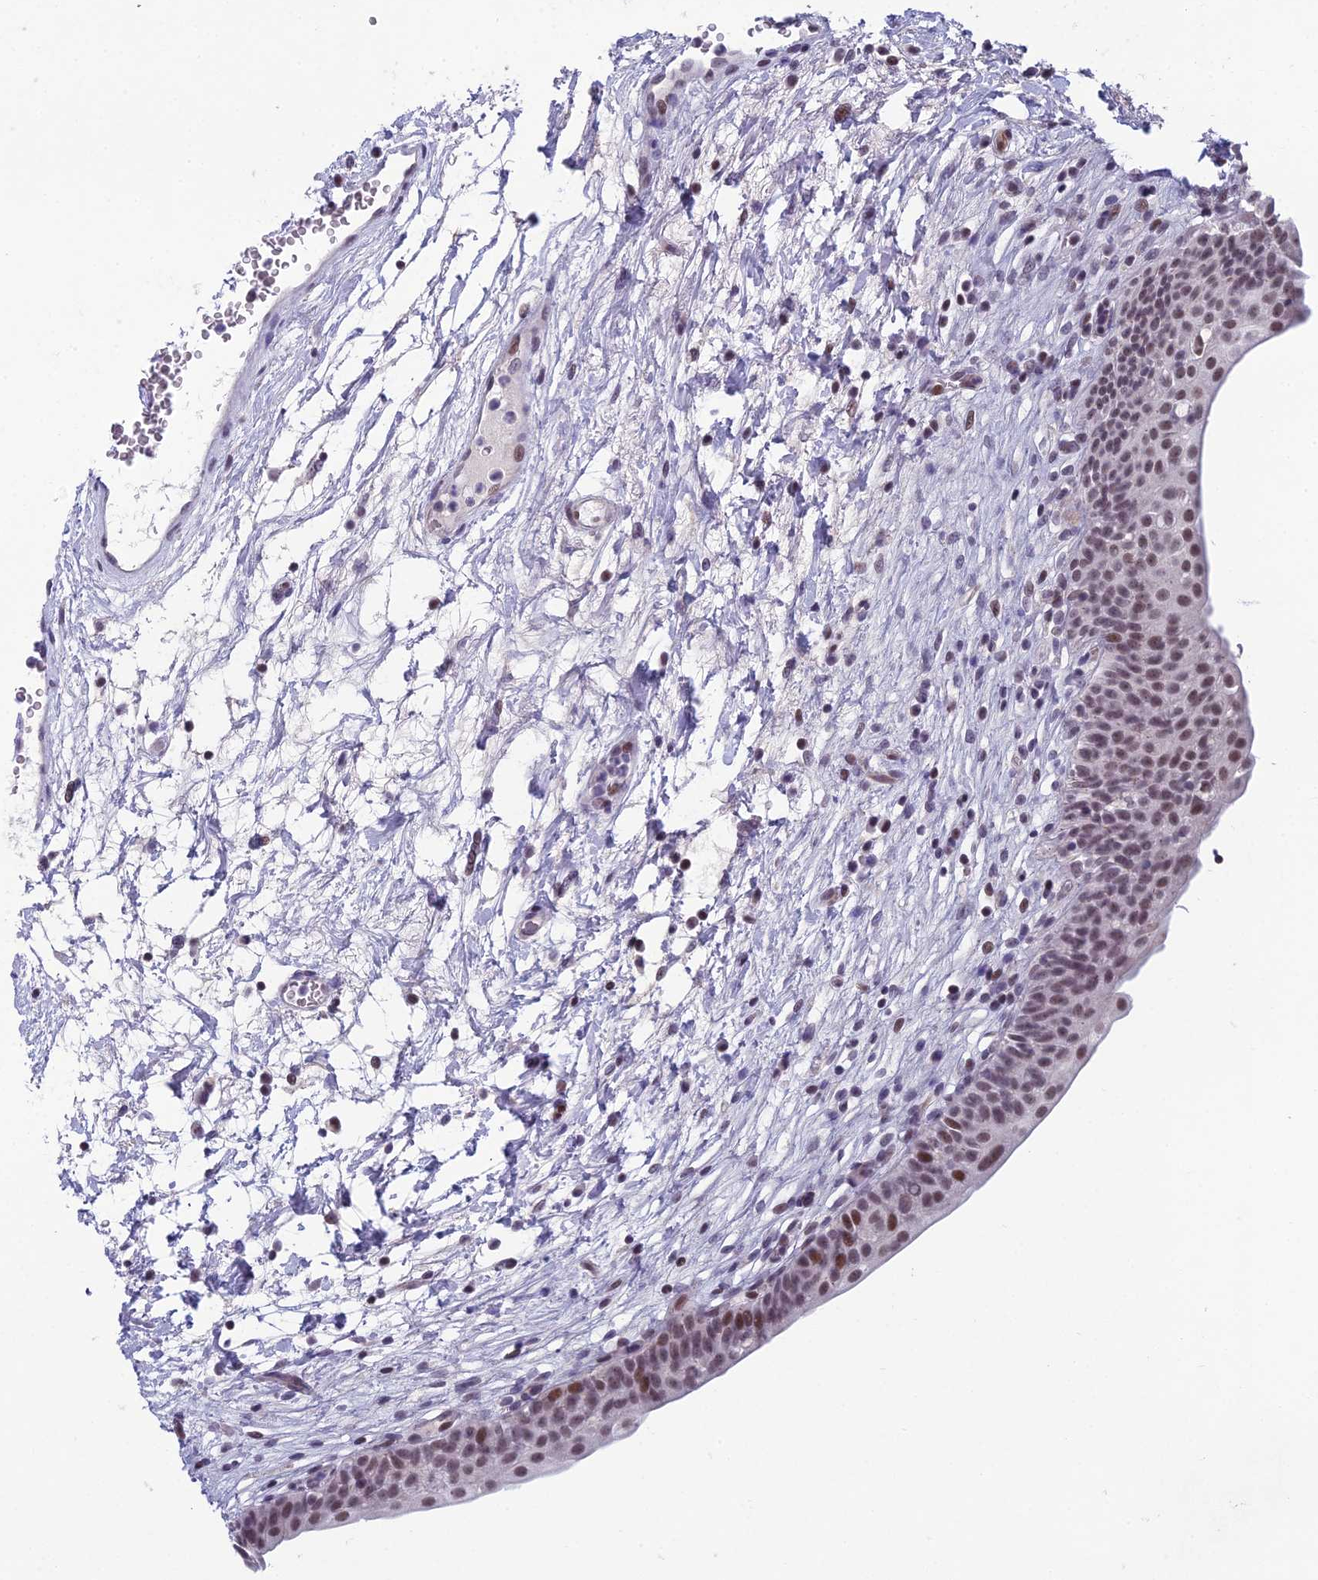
{"staining": {"intensity": "moderate", "quantity": "25%-75%", "location": "nuclear"}, "tissue": "urinary bladder", "cell_type": "Urothelial cells", "image_type": "normal", "snomed": [{"axis": "morphology", "description": "Normal tissue, NOS"}, {"axis": "topography", "description": "Urinary bladder"}], "caption": "Protein staining by immunohistochemistry displays moderate nuclear positivity in approximately 25%-75% of urothelial cells in benign urinary bladder. (brown staining indicates protein expression, while blue staining denotes nuclei).", "gene": "RGS17", "patient": {"sex": "male", "age": 83}}